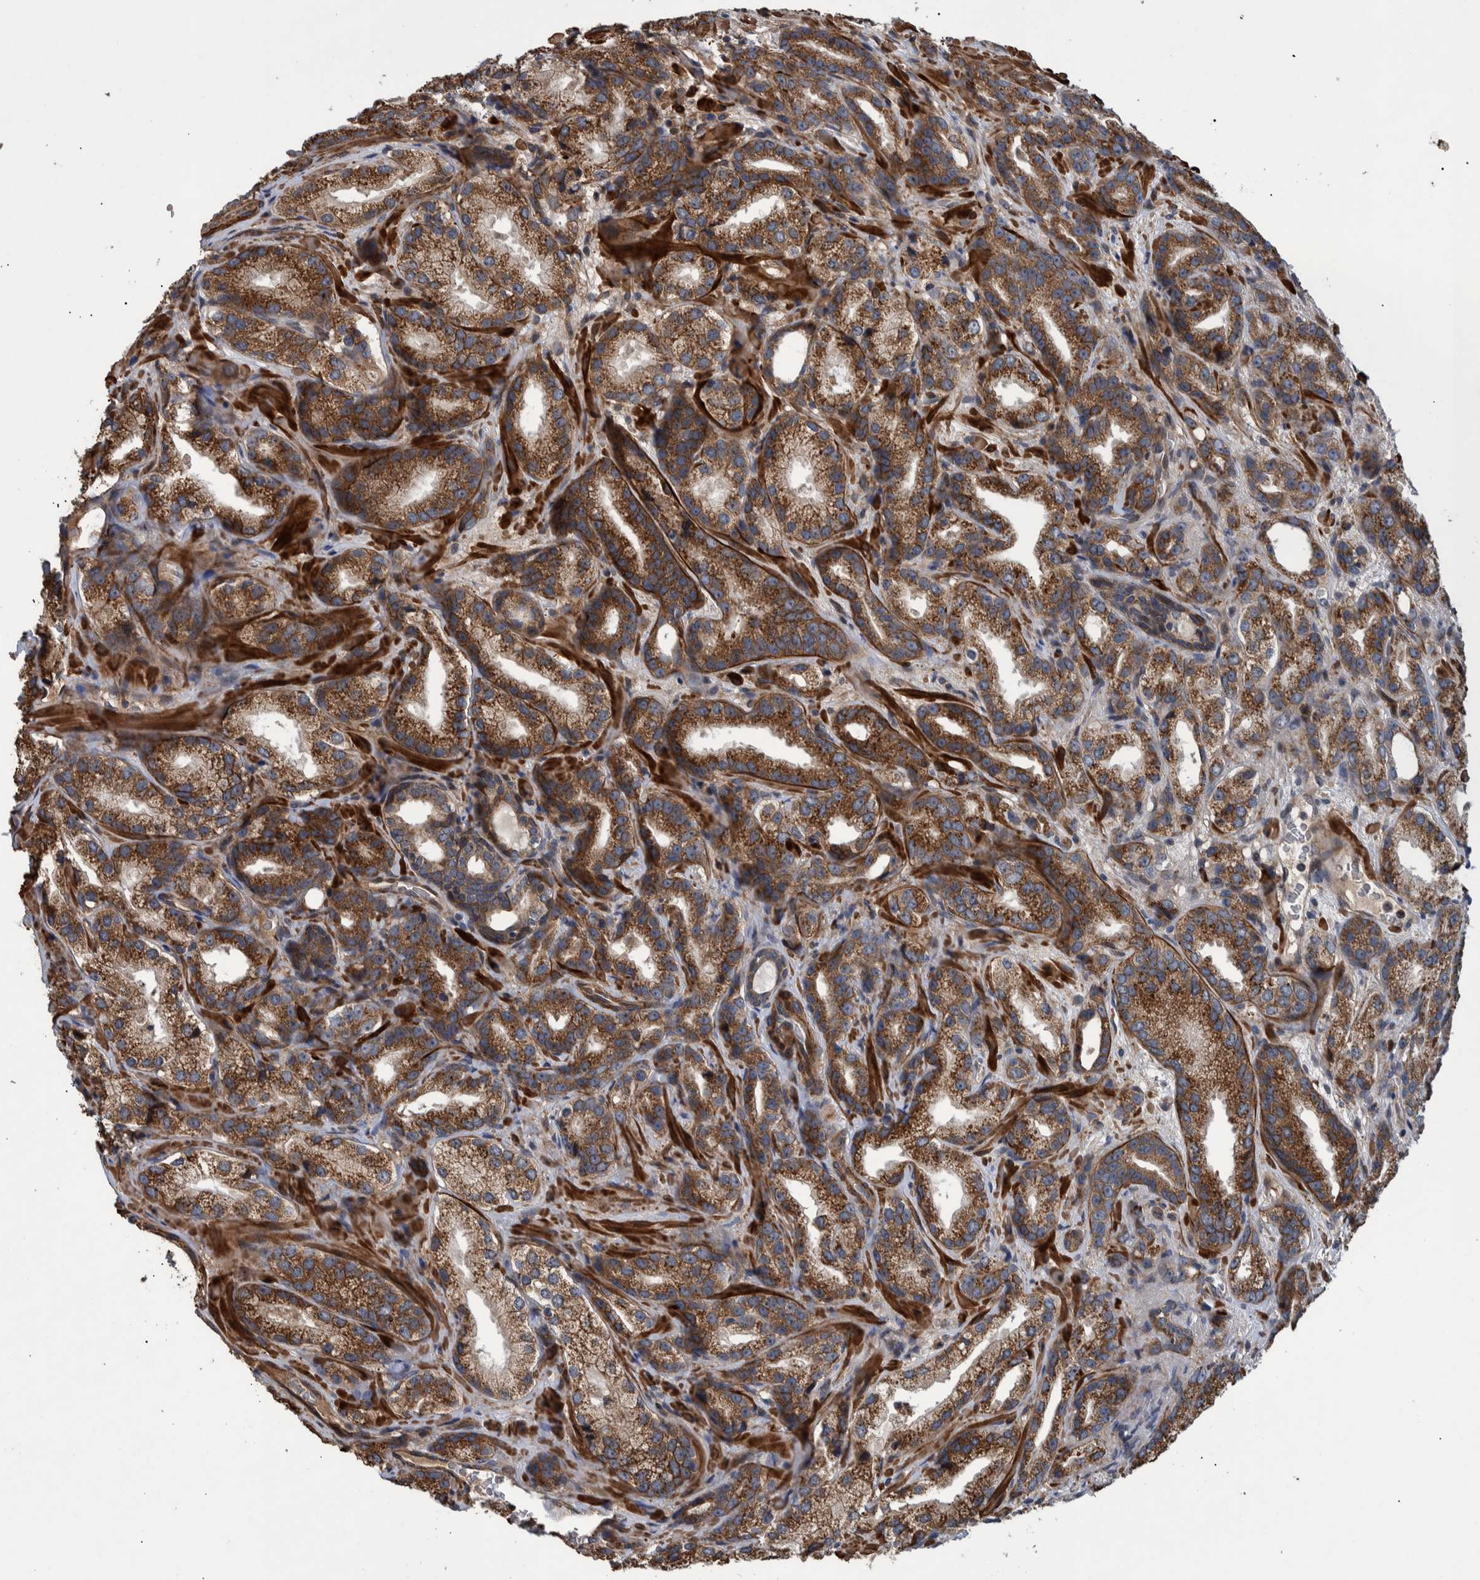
{"staining": {"intensity": "moderate", "quantity": ">75%", "location": "cytoplasmic/membranous"}, "tissue": "prostate cancer", "cell_type": "Tumor cells", "image_type": "cancer", "snomed": [{"axis": "morphology", "description": "Adenocarcinoma, High grade"}, {"axis": "topography", "description": "Prostate"}], "caption": "A photomicrograph of human prostate cancer (adenocarcinoma (high-grade)) stained for a protein exhibits moderate cytoplasmic/membranous brown staining in tumor cells.", "gene": "B3GNTL1", "patient": {"sex": "male", "age": 63}}